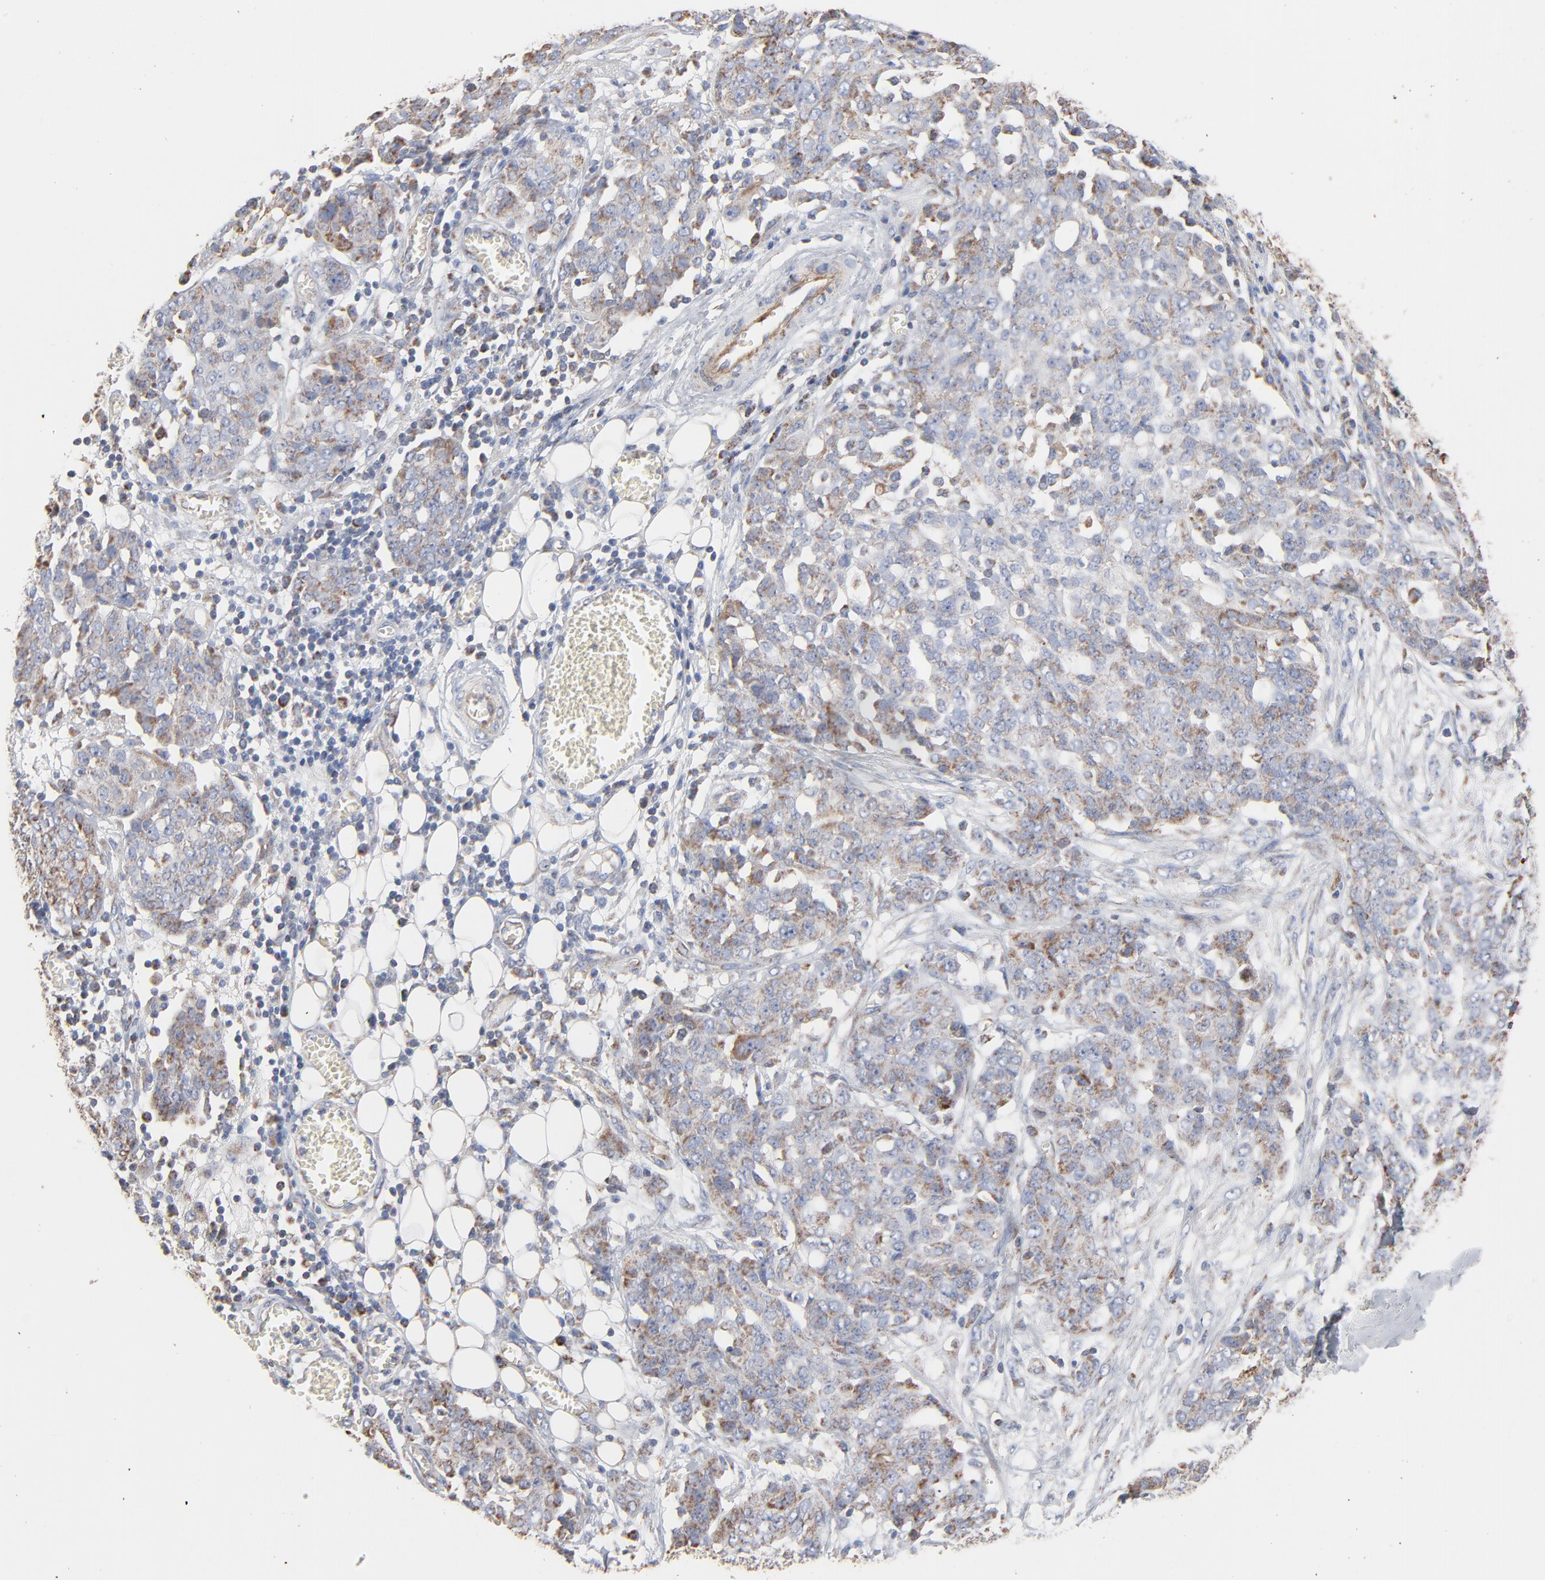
{"staining": {"intensity": "moderate", "quantity": "25%-75%", "location": "cytoplasmic/membranous"}, "tissue": "ovarian cancer", "cell_type": "Tumor cells", "image_type": "cancer", "snomed": [{"axis": "morphology", "description": "Cystadenocarcinoma, serous, NOS"}, {"axis": "topography", "description": "Soft tissue"}, {"axis": "topography", "description": "Ovary"}], "caption": "Human serous cystadenocarcinoma (ovarian) stained with a brown dye reveals moderate cytoplasmic/membranous positive expression in about 25%-75% of tumor cells.", "gene": "UQCRC1", "patient": {"sex": "female", "age": 57}}